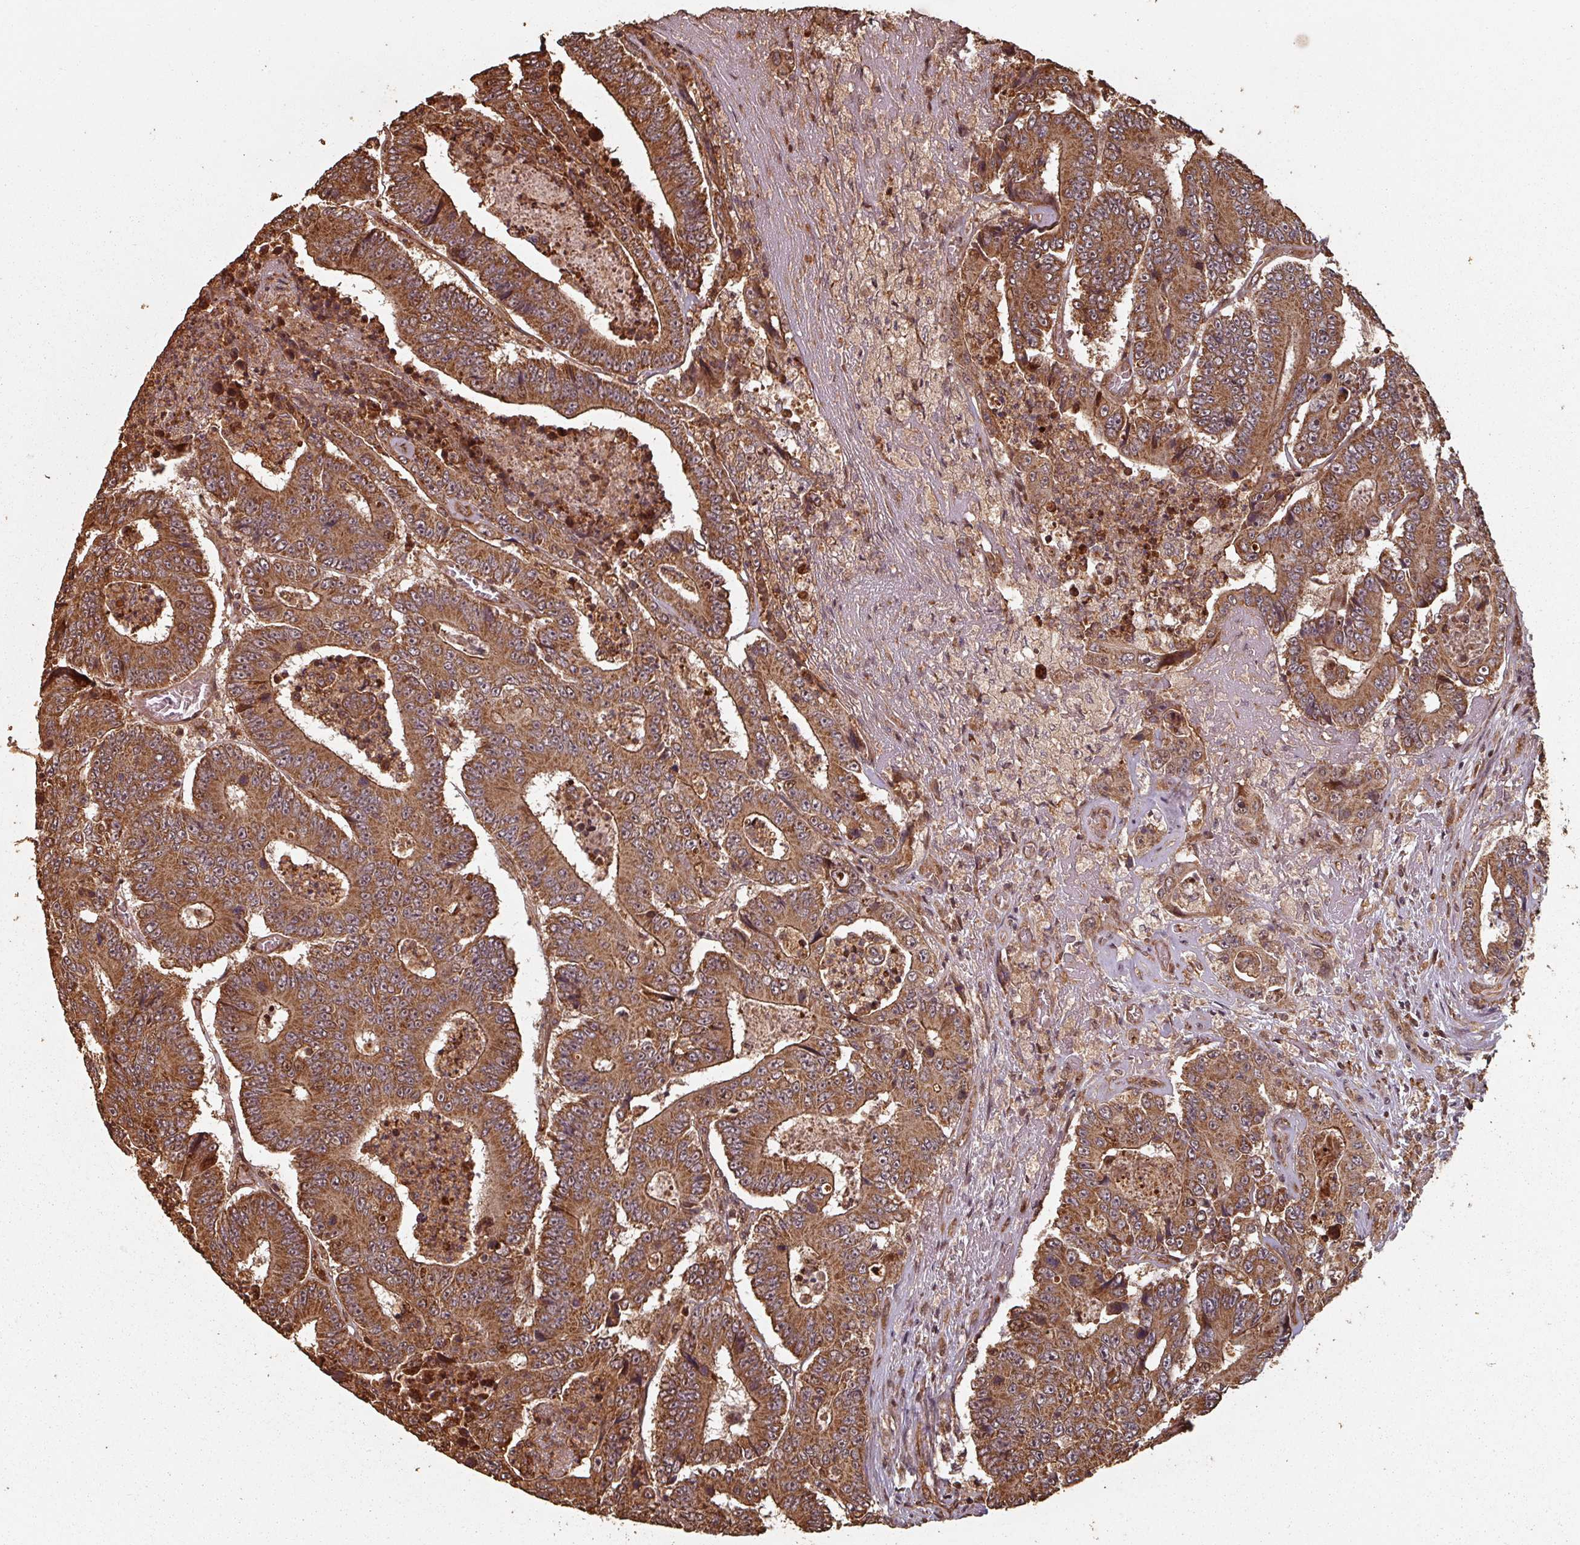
{"staining": {"intensity": "strong", "quantity": ">75%", "location": "cytoplasmic/membranous,nuclear"}, "tissue": "colorectal cancer", "cell_type": "Tumor cells", "image_type": "cancer", "snomed": [{"axis": "morphology", "description": "Adenocarcinoma, NOS"}, {"axis": "topography", "description": "Colon"}], "caption": "High-power microscopy captured an IHC histopathology image of colorectal cancer (adenocarcinoma), revealing strong cytoplasmic/membranous and nuclear staining in approximately >75% of tumor cells. (DAB (3,3'-diaminobenzidine) = brown stain, brightfield microscopy at high magnification).", "gene": "EID1", "patient": {"sex": "male", "age": 83}}